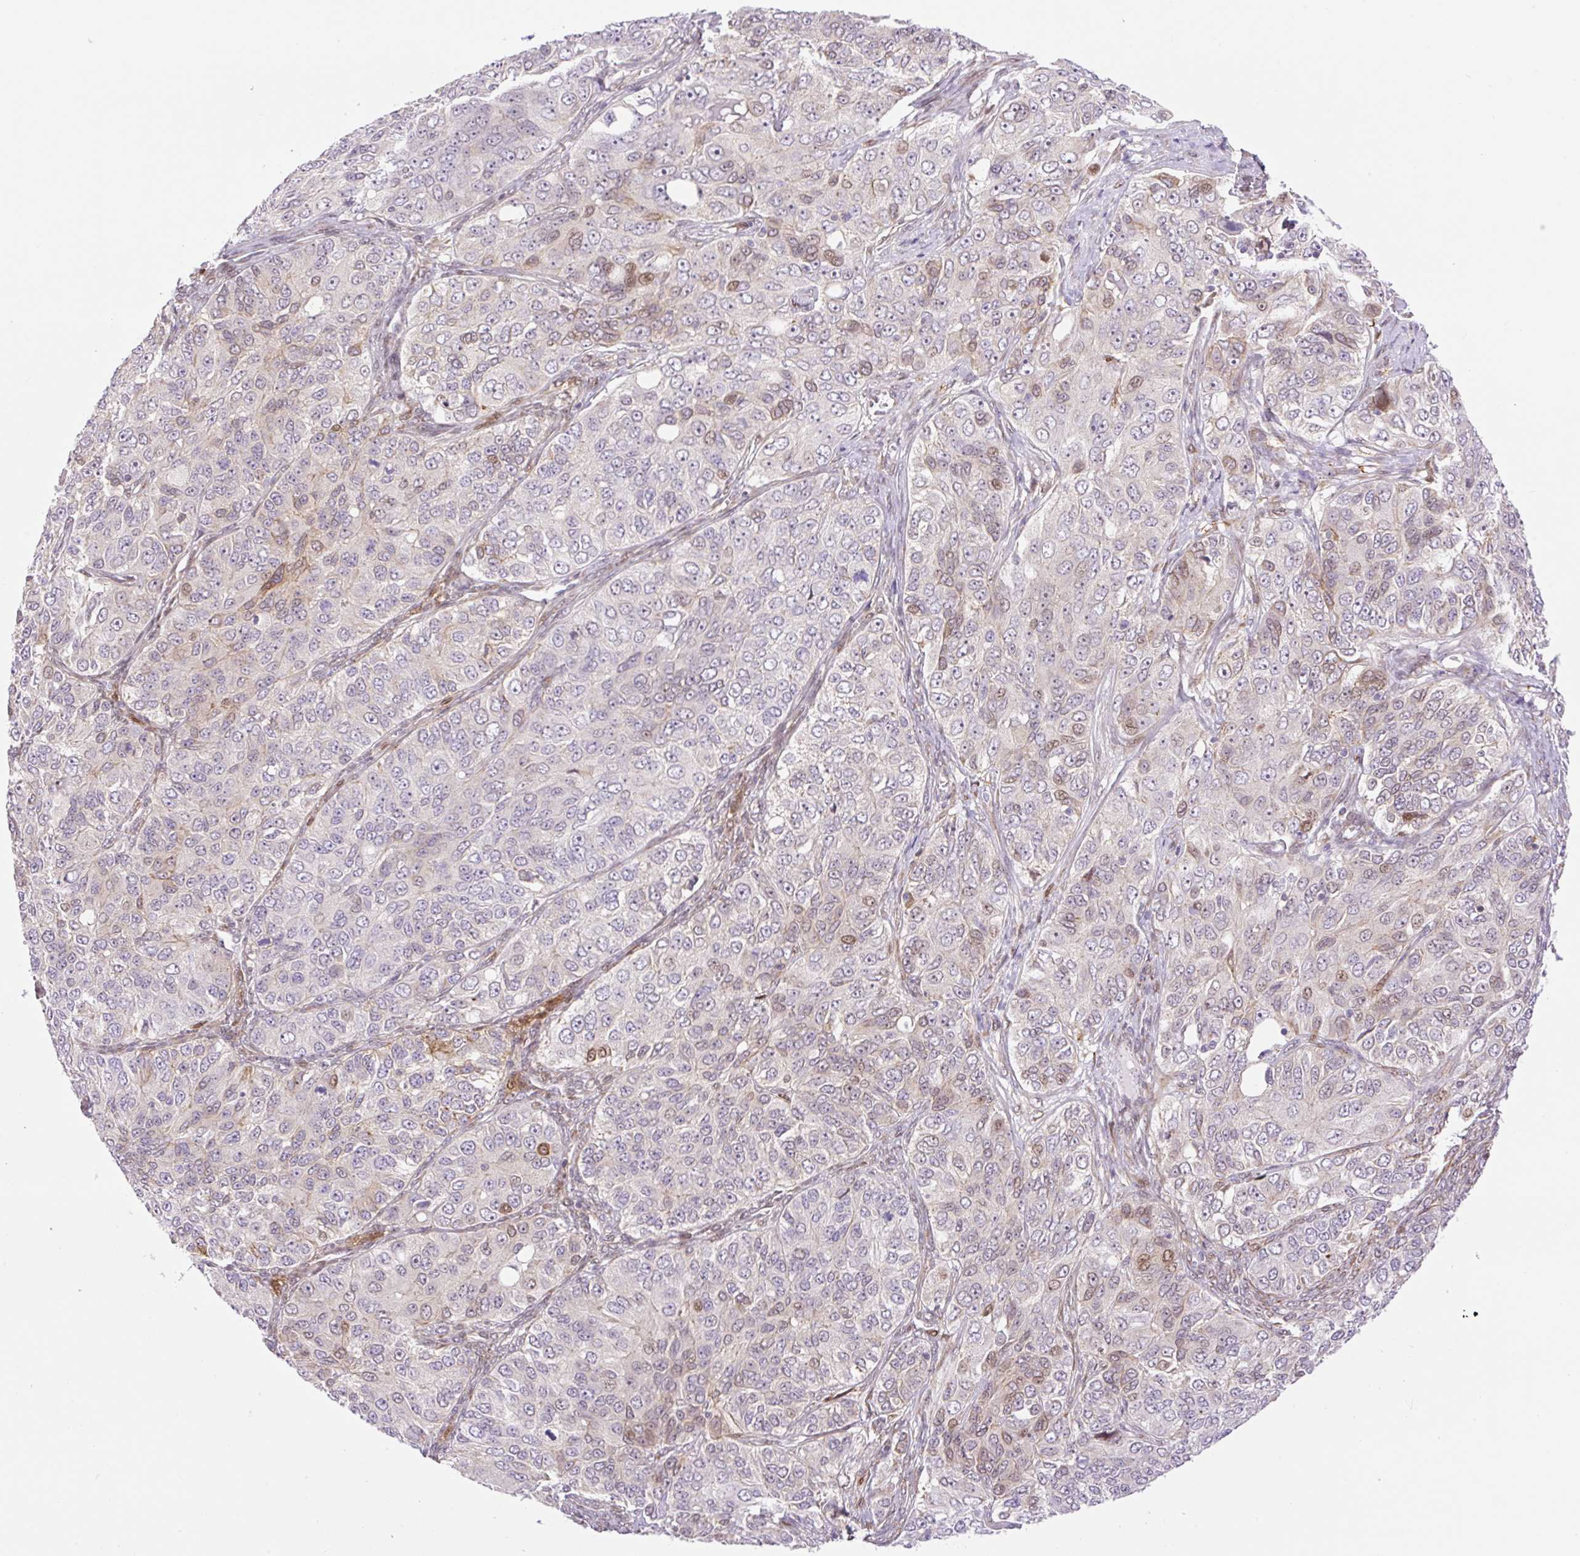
{"staining": {"intensity": "weak", "quantity": "<25%", "location": "nuclear"}, "tissue": "ovarian cancer", "cell_type": "Tumor cells", "image_type": "cancer", "snomed": [{"axis": "morphology", "description": "Carcinoma, endometroid"}, {"axis": "topography", "description": "Ovary"}], "caption": "Micrograph shows no protein staining in tumor cells of ovarian cancer (endometroid carcinoma) tissue.", "gene": "ZFP41", "patient": {"sex": "female", "age": 51}}